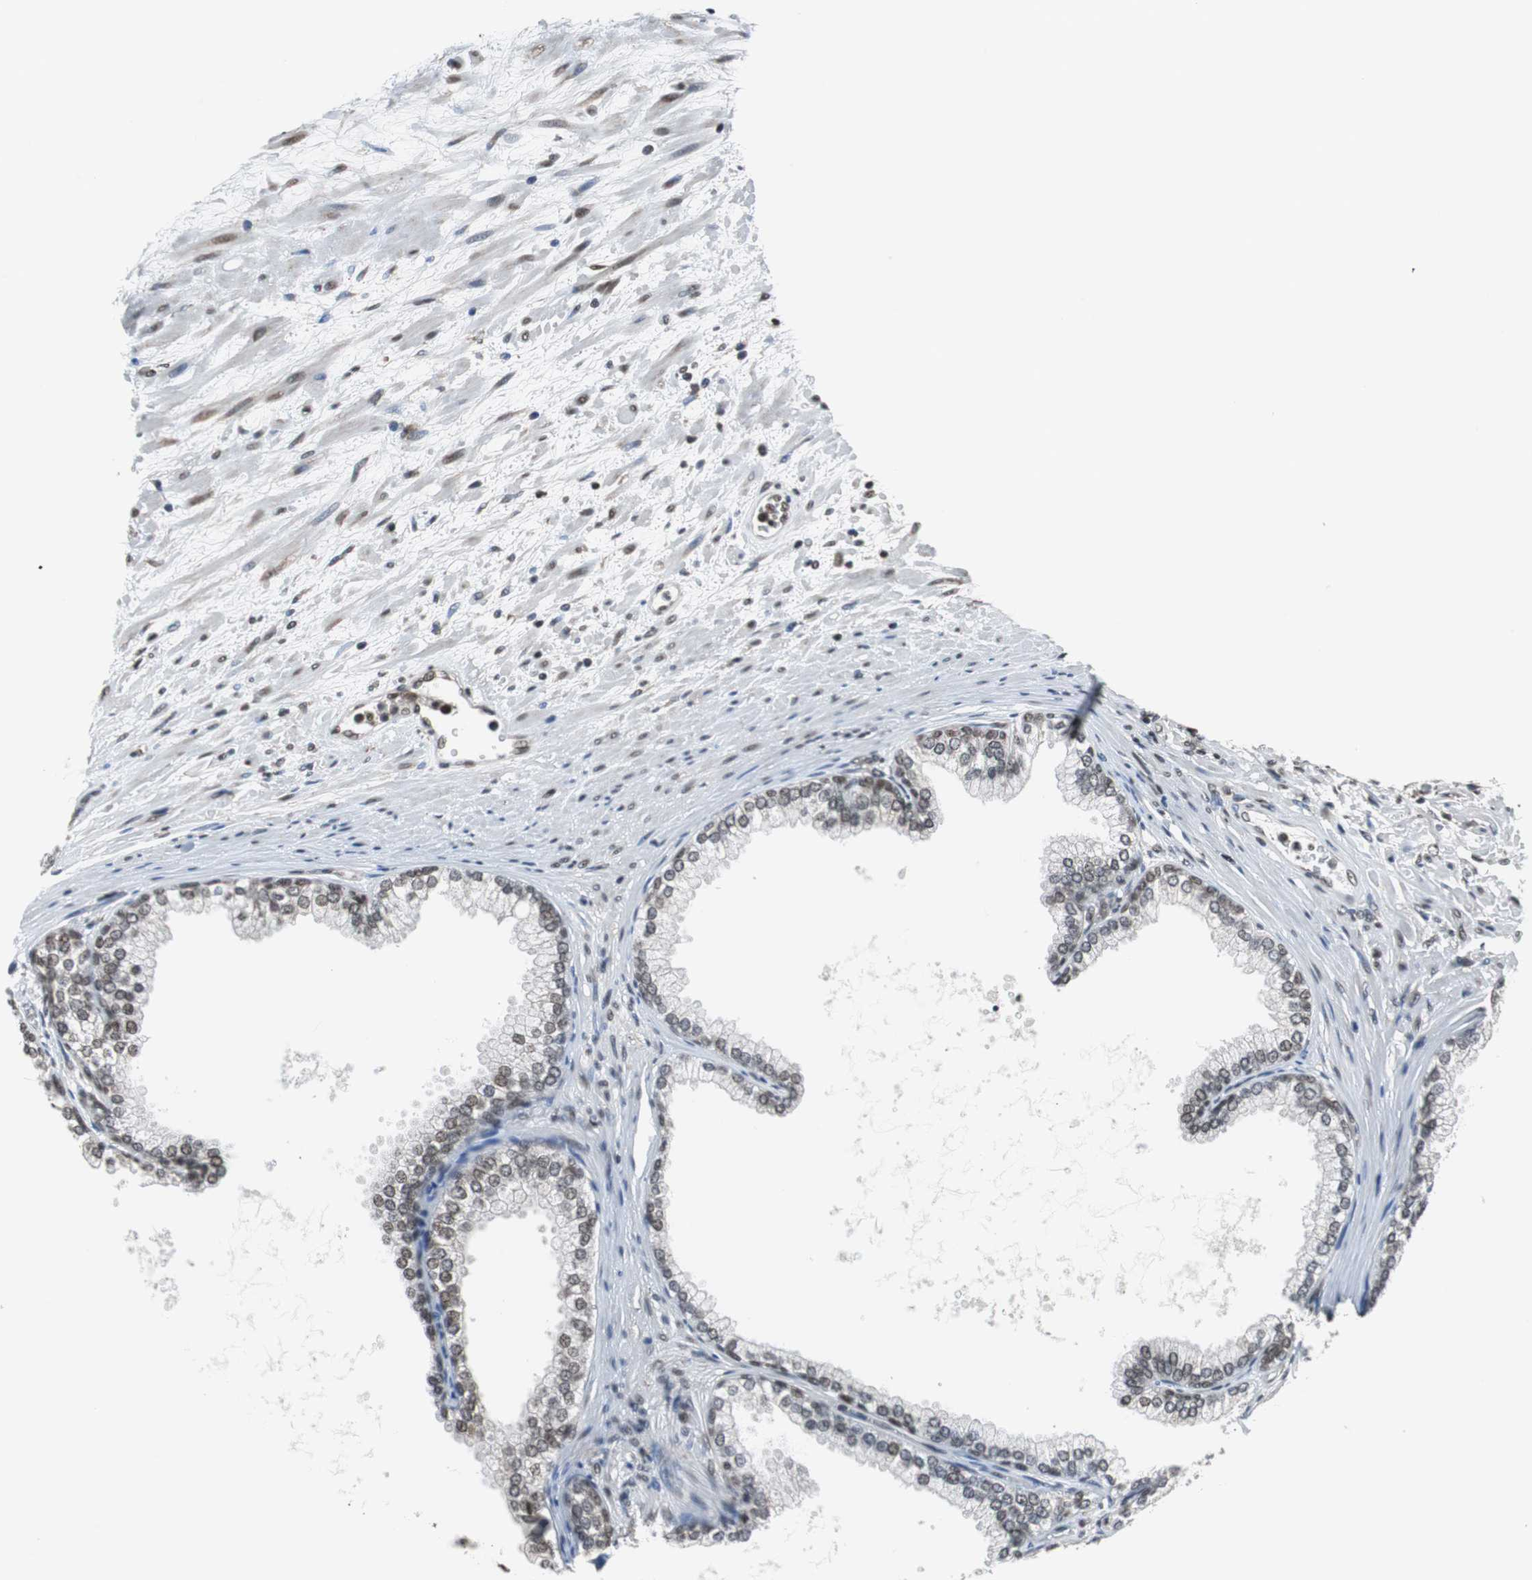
{"staining": {"intensity": "moderate", "quantity": ">75%", "location": "cytoplasmic/membranous,nuclear"}, "tissue": "prostate", "cell_type": "Glandular cells", "image_type": "normal", "snomed": [{"axis": "morphology", "description": "Normal tissue, NOS"}, {"axis": "topography", "description": "Prostate"}], "caption": "This histopathology image shows immunohistochemistry (IHC) staining of benign prostate, with medium moderate cytoplasmic/membranous,nuclear expression in approximately >75% of glandular cells.", "gene": "REST", "patient": {"sex": "male", "age": 76}}